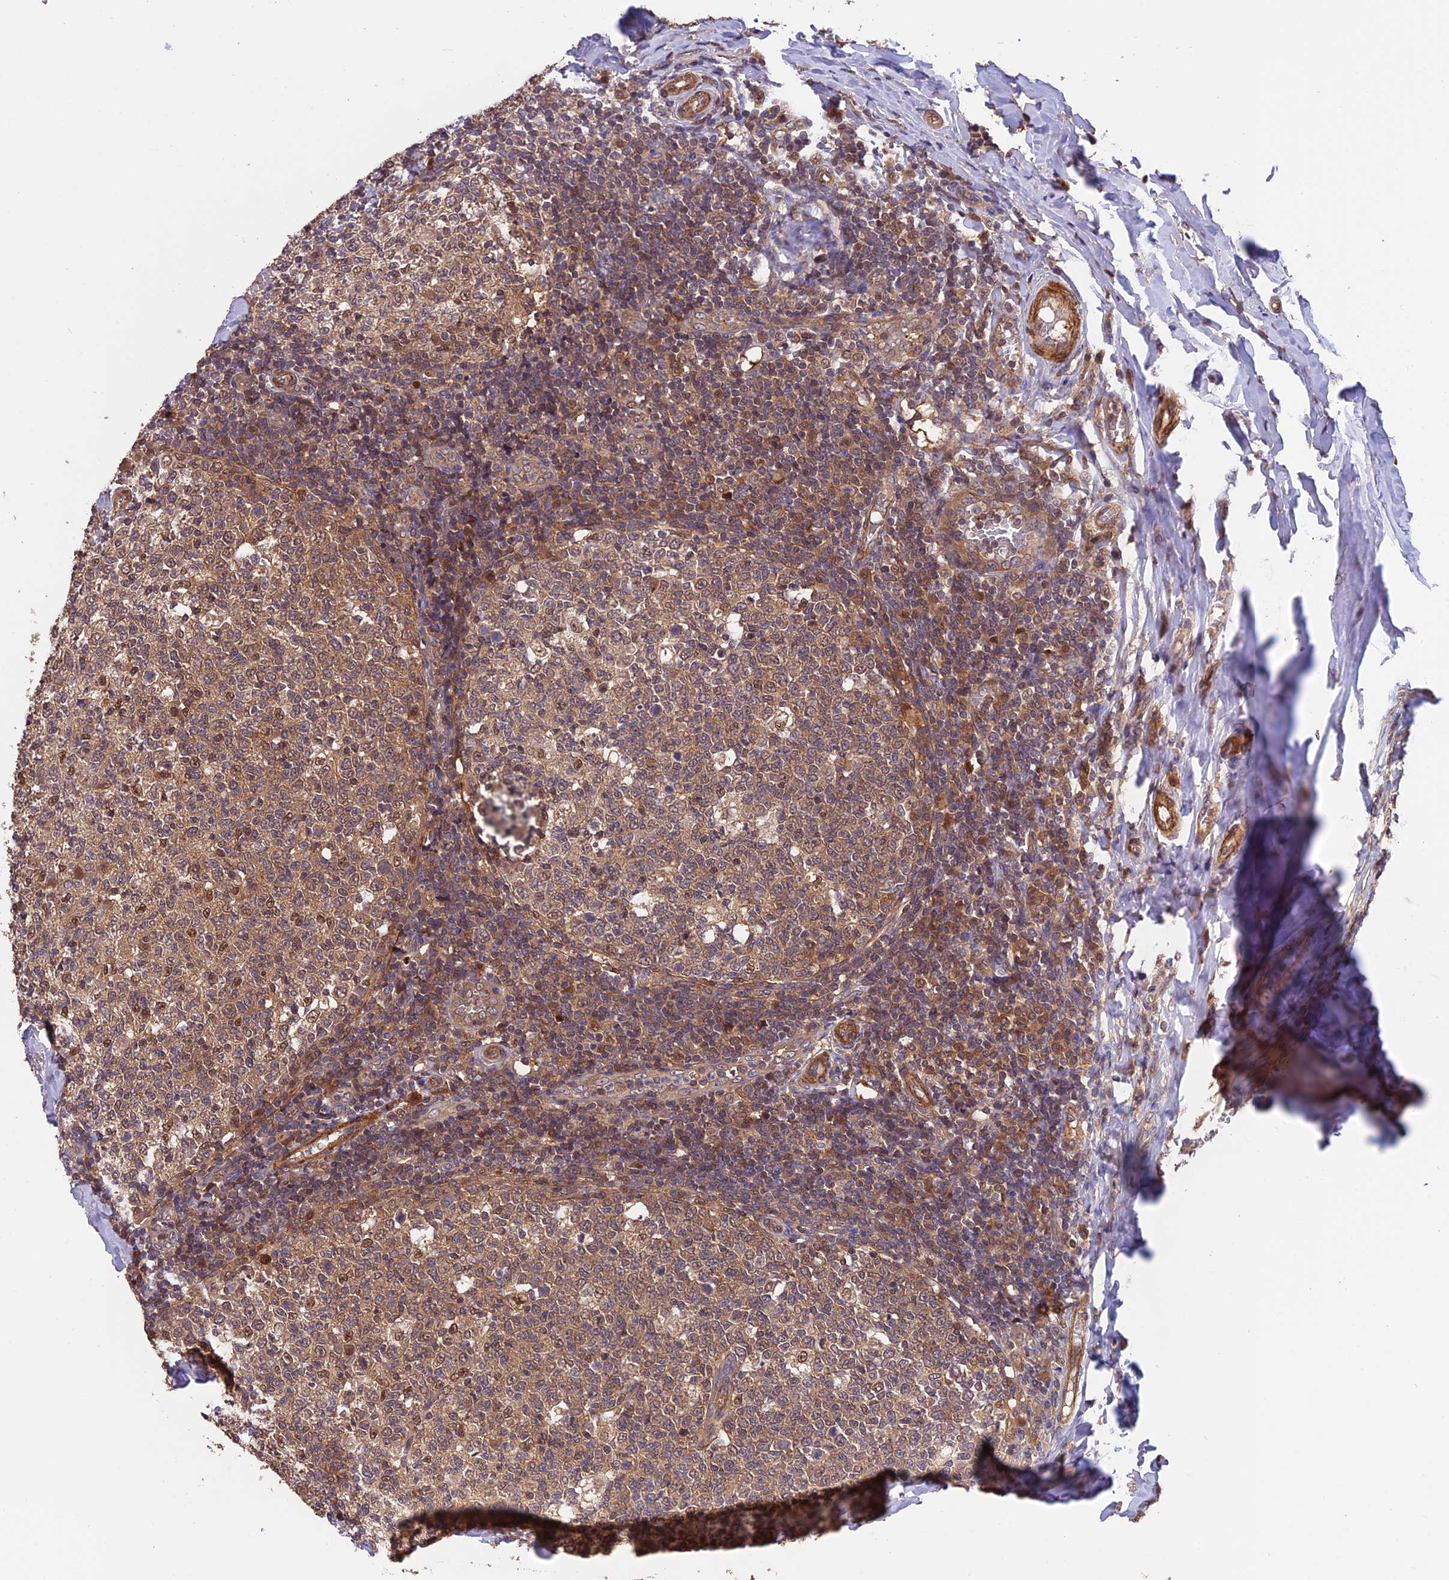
{"staining": {"intensity": "moderate", "quantity": ">75%", "location": "cytoplasmic/membranous,nuclear"}, "tissue": "tonsil", "cell_type": "Germinal center cells", "image_type": "normal", "snomed": [{"axis": "morphology", "description": "Normal tissue, NOS"}, {"axis": "topography", "description": "Tonsil"}], "caption": "IHC (DAB (3,3'-diaminobenzidine)) staining of unremarkable tonsil exhibits moderate cytoplasmic/membranous,nuclear protein staining in approximately >75% of germinal center cells.", "gene": "PSMB3", "patient": {"sex": "female", "age": 19}}